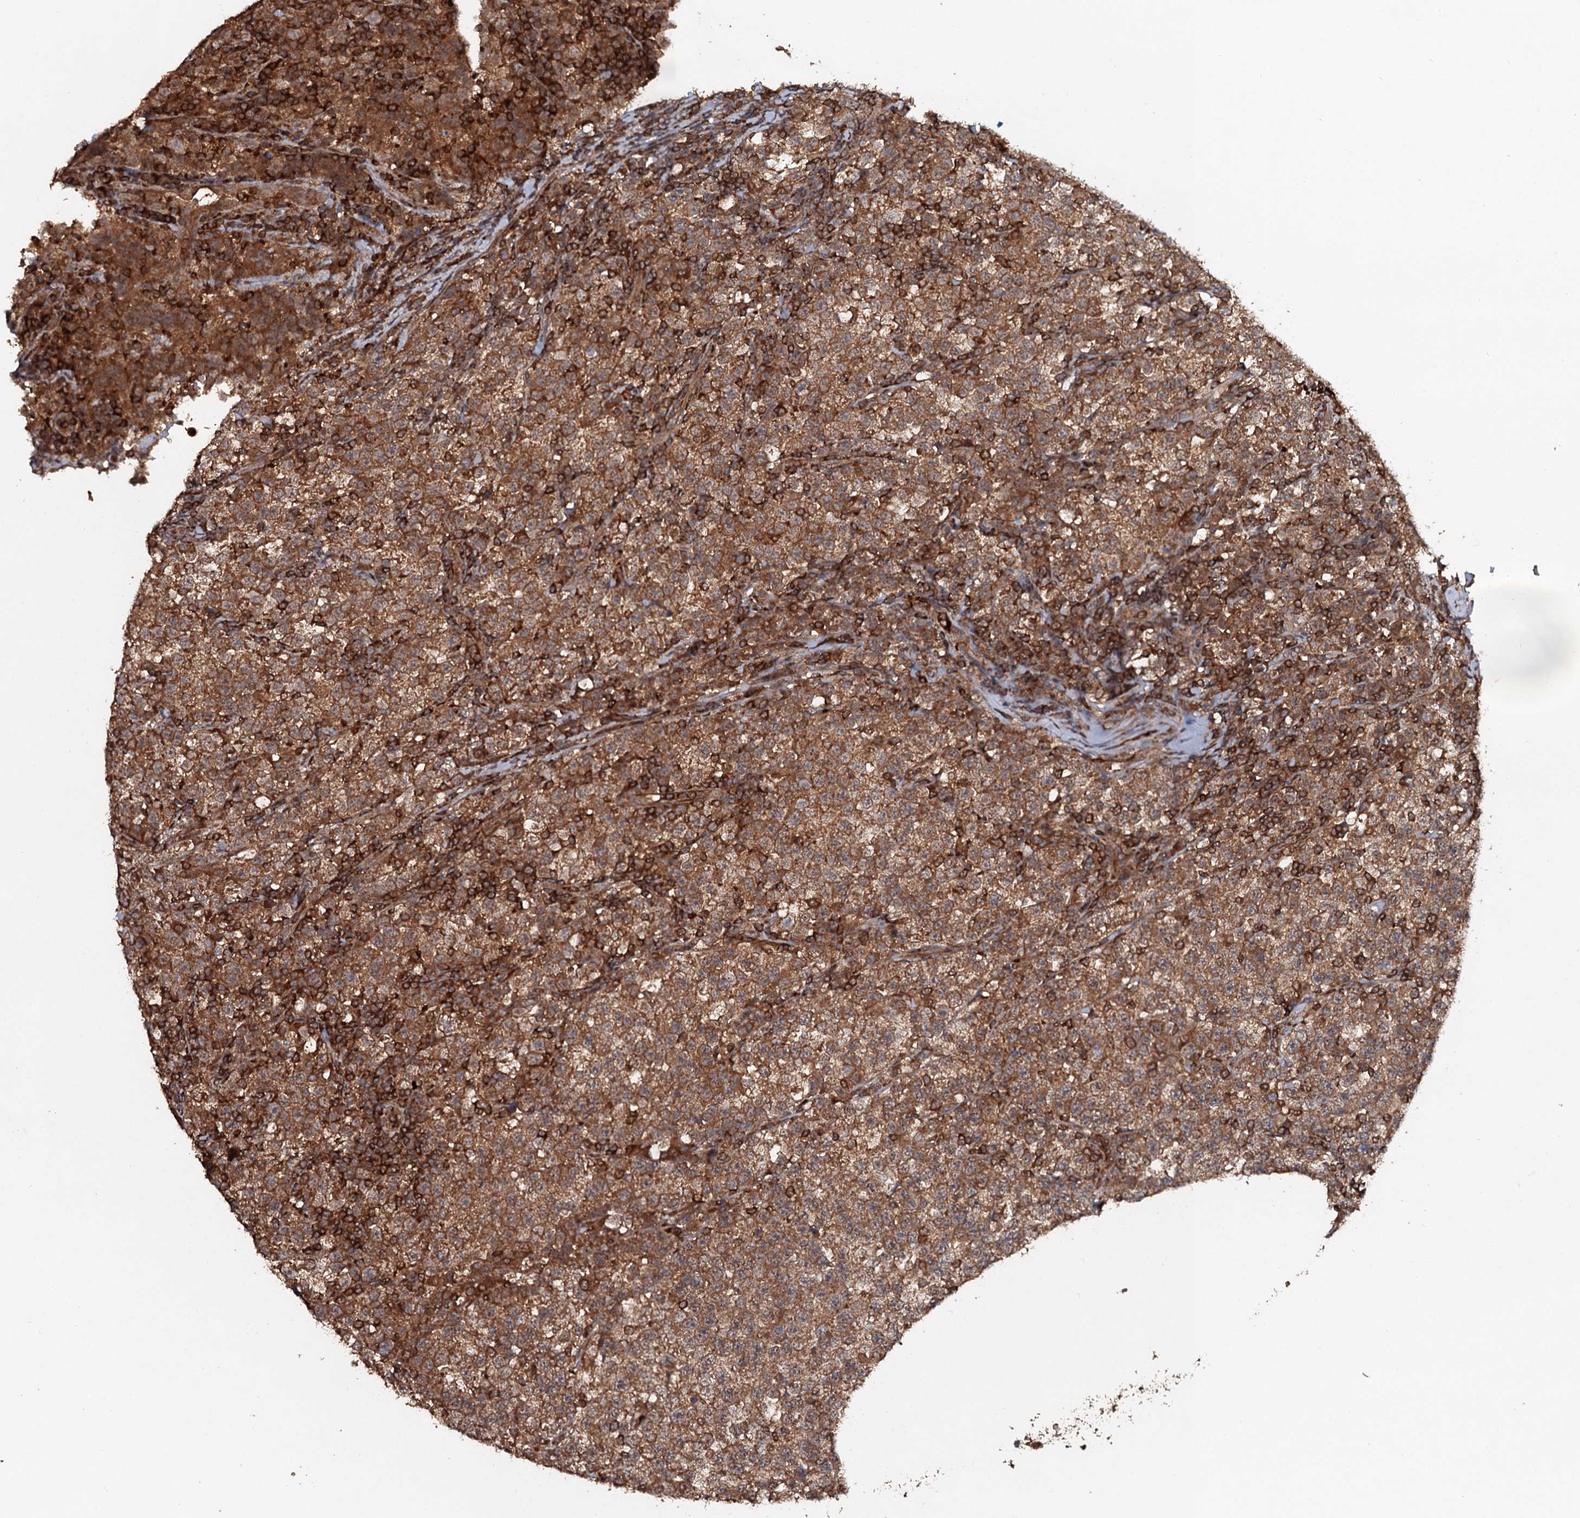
{"staining": {"intensity": "moderate", "quantity": ">75%", "location": "cytoplasmic/membranous"}, "tissue": "testis cancer", "cell_type": "Tumor cells", "image_type": "cancer", "snomed": [{"axis": "morphology", "description": "Normal tissue, NOS"}, {"axis": "morphology", "description": "Seminoma, NOS"}, {"axis": "topography", "description": "Testis"}], "caption": "Moderate cytoplasmic/membranous protein staining is identified in about >75% of tumor cells in testis cancer (seminoma).", "gene": "ADGRG3", "patient": {"sex": "male", "age": 43}}